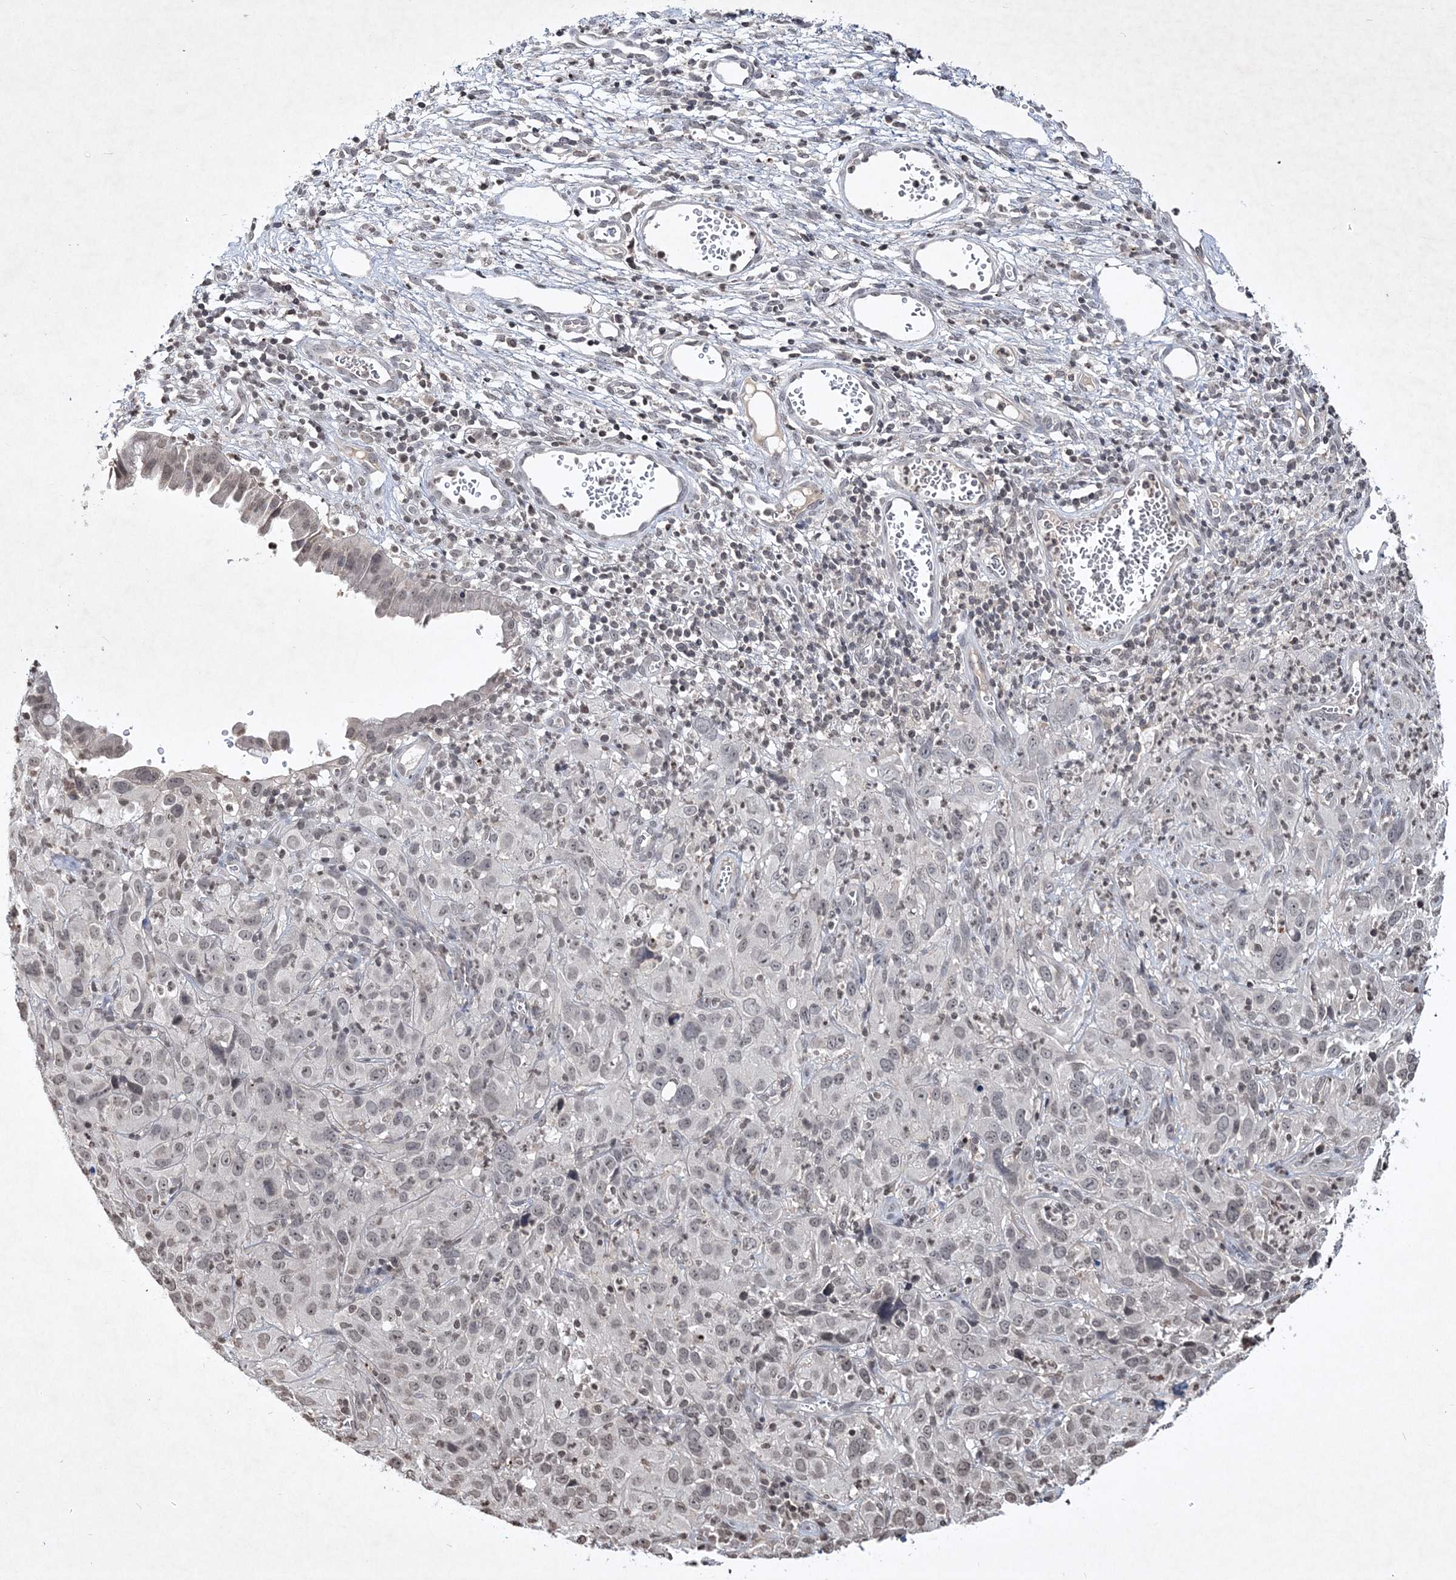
{"staining": {"intensity": "moderate", "quantity": "<25%", "location": "nuclear"}, "tissue": "cervical cancer", "cell_type": "Tumor cells", "image_type": "cancer", "snomed": [{"axis": "morphology", "description": "Squamous cell carcinoma, NOS"}, {"axis": "topography", "description": "Cervix"}], "caption": "DAB immunohistochemical staining of human cervical cancer reveals moderate nuclear protein expression in about <25% of tumor cells.", "gene": "SOWAHB", "patient": {"sex": "female", "age": 32}}